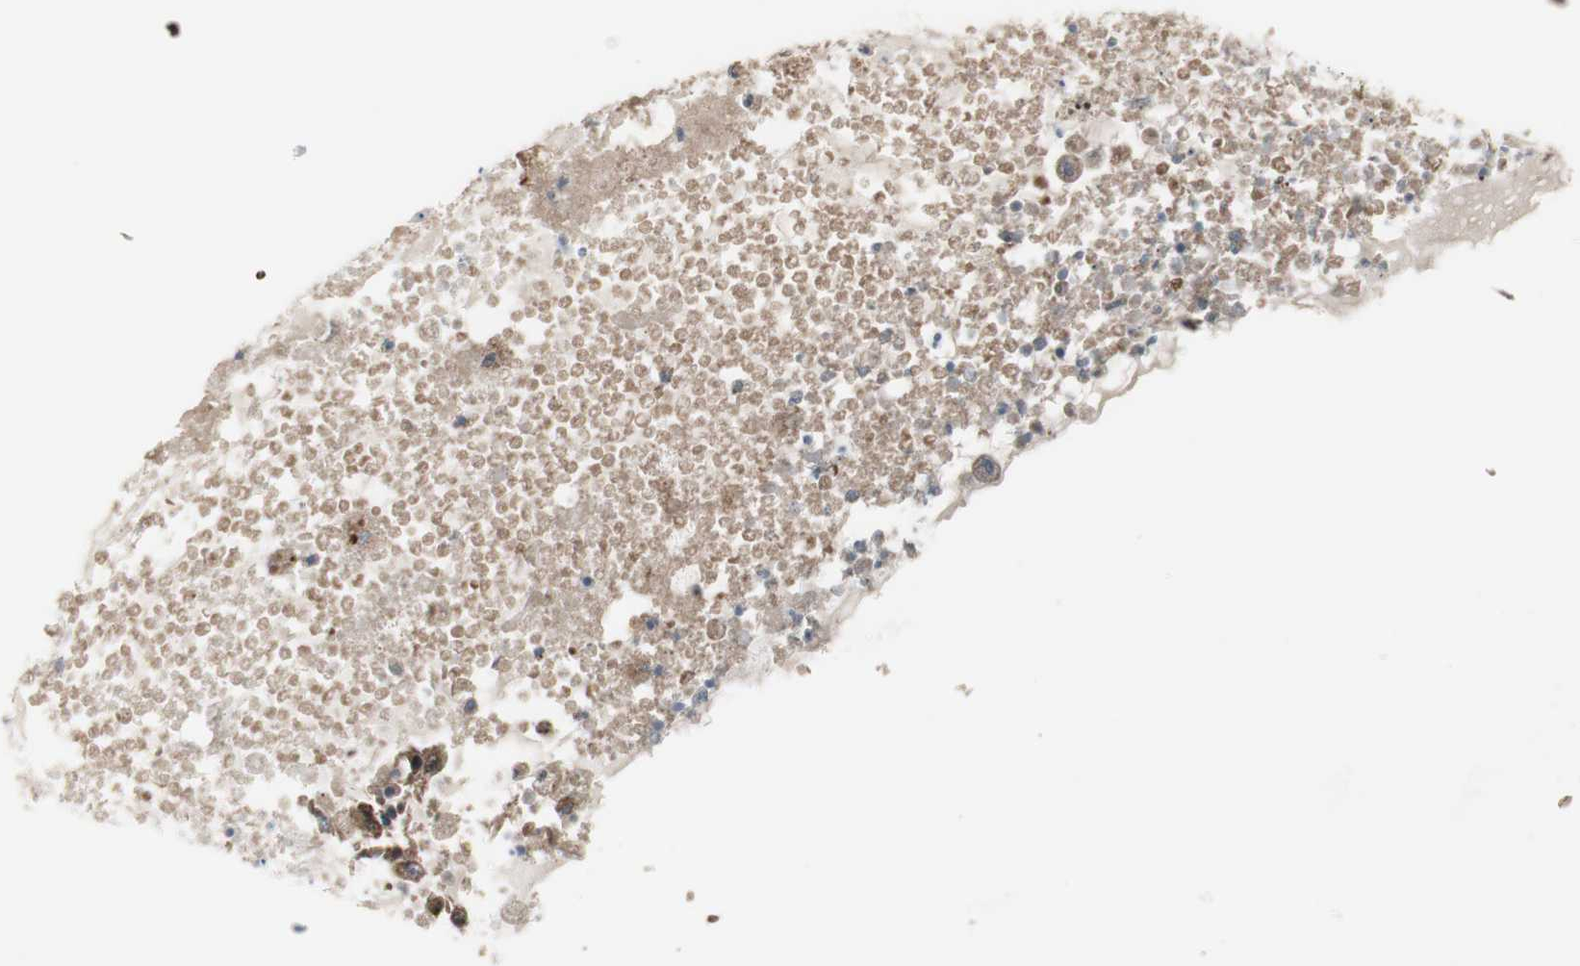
{"staining": {"intensity": "weak", "quantity": ">75%", "location": "cytoplasmic/membranous"}, "tissue": "ovarian cancer", "cell_type": "Tumor cells", "image_type": "cancer", "snomed": [{"axis": "morphology", "description": "Cystadenocarcinoma, mucinous, NOS"}, {"axis": "topography", "description": "Ovary"}], "caption": "Brown immunohistochemical staining in ovarian mucinous cystadenocarcinoma displays weak cytoplasmic/membranous positivity in about >75% of tumor cells. (DAB (3,3'-diaminobenzidine) IHC, brown staining for protein, blue staining for nuclei).", "gene": "SHC1", "patient": {"sex": "female", "age": 80}}